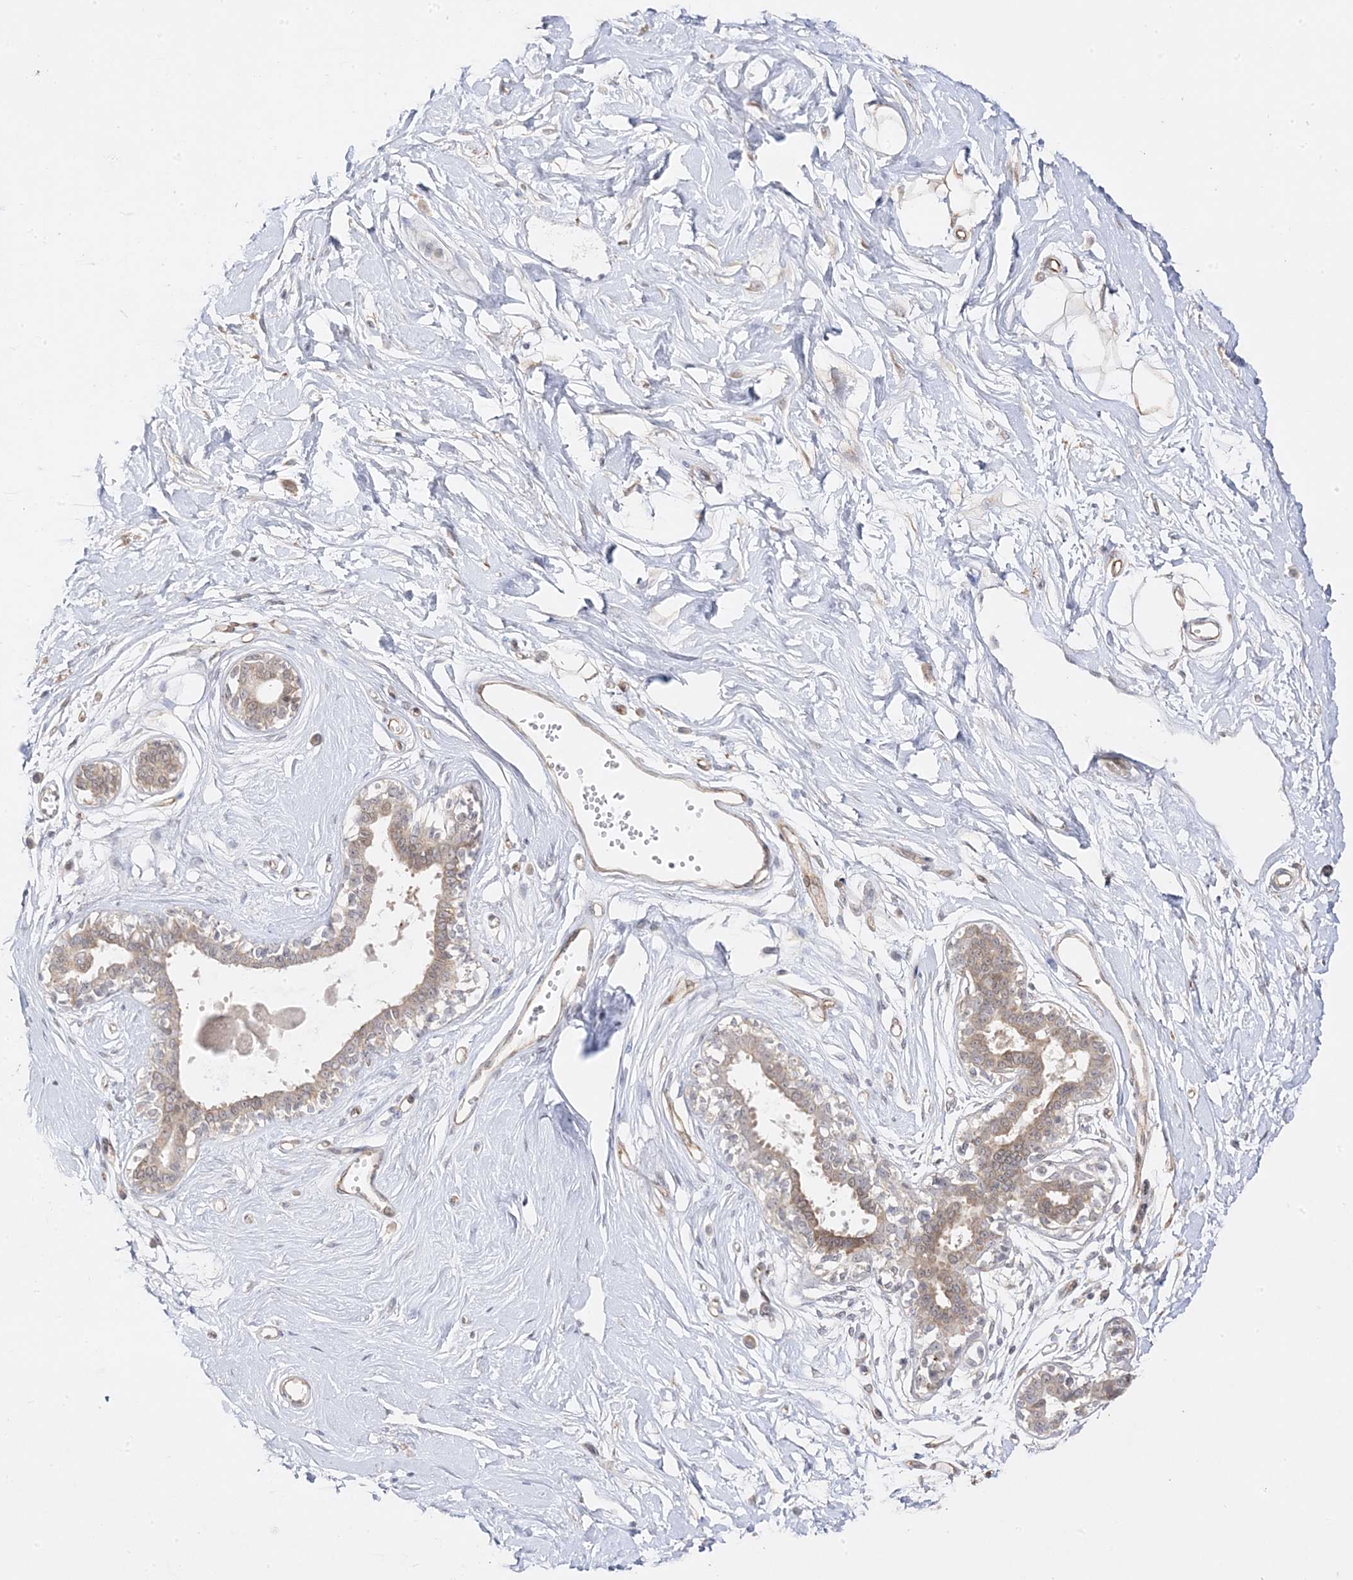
{"staining": {"intensity": "weak", "quantity": "<25%", "location": "cytoplasmic/membranous"}, "tissue": "breast", "cell_type": "Adipocytes", "image_type": "normal", "snomed": [{"axis": "morphology", "description": "Normal tissue, NOS"}, {"axis": "topography", "description": "Breast"}], "caption": "Human breast stained for a protein using immunohistochemistry reveals no positivity in adipocytes.", "gene": "C2CD2", "patient": {"sex": "female", "age": 45}}